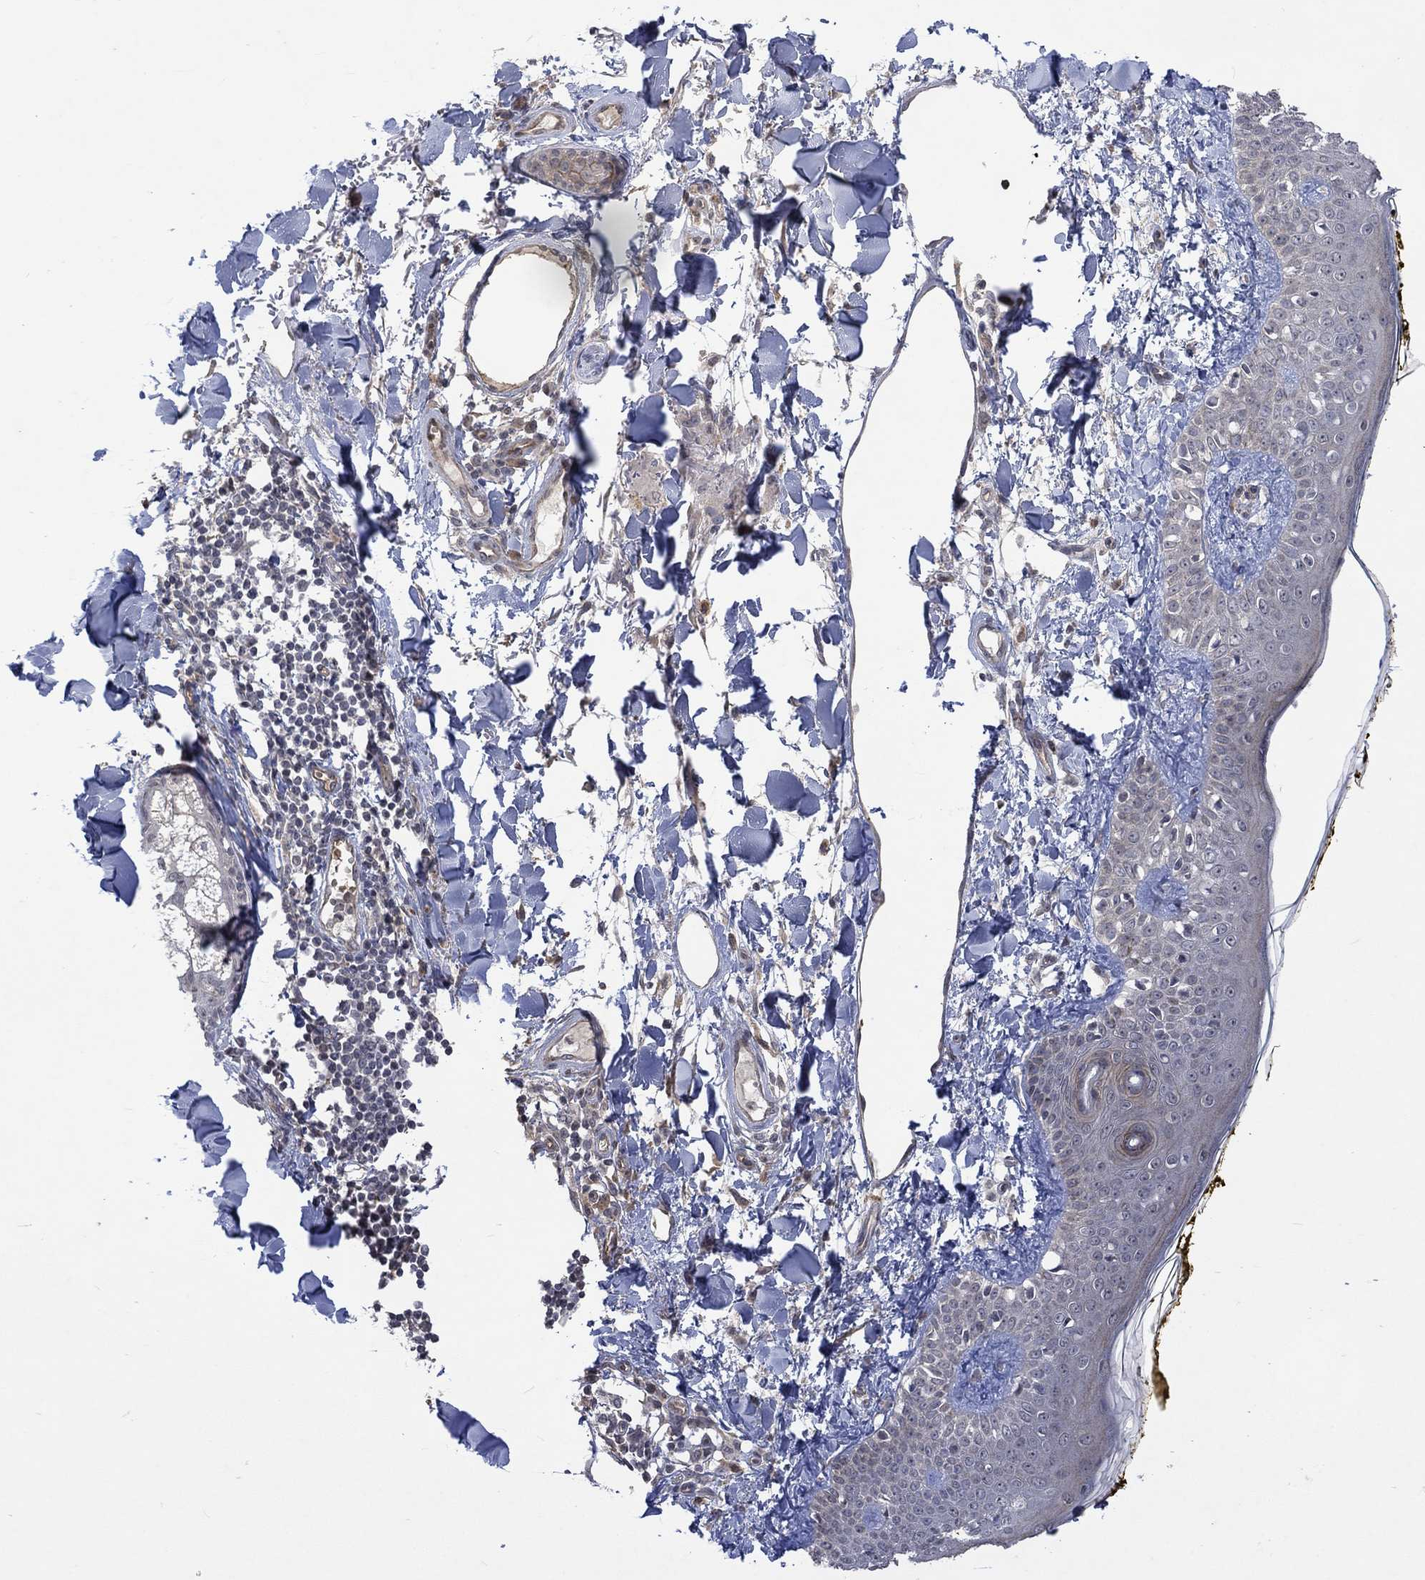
{"staining": {"intensity": "negative", "quantity": "none", "location": "none"}, "tissue": "skin", "cell_type": "Fibroblasts", "image_type": "normal", "snomed": [{"axis": "morphology", "description": "Normal tissue, NOS"}, {"axis": "topography", "description": "Skin"}], "caption": "High magnification brightfield microscopy of benign skin stained with DAB (3,3'-diaminobenzidine) (brown) and counterstained with hematoxylin (blue): fibroblasts show no significant staining. The staining is performed using DAB brown chromogen with nuclei counter-stained in using hematoxylin.", "gene": "GRIN2D", "patient": {"sex": "male", "age": 76}}